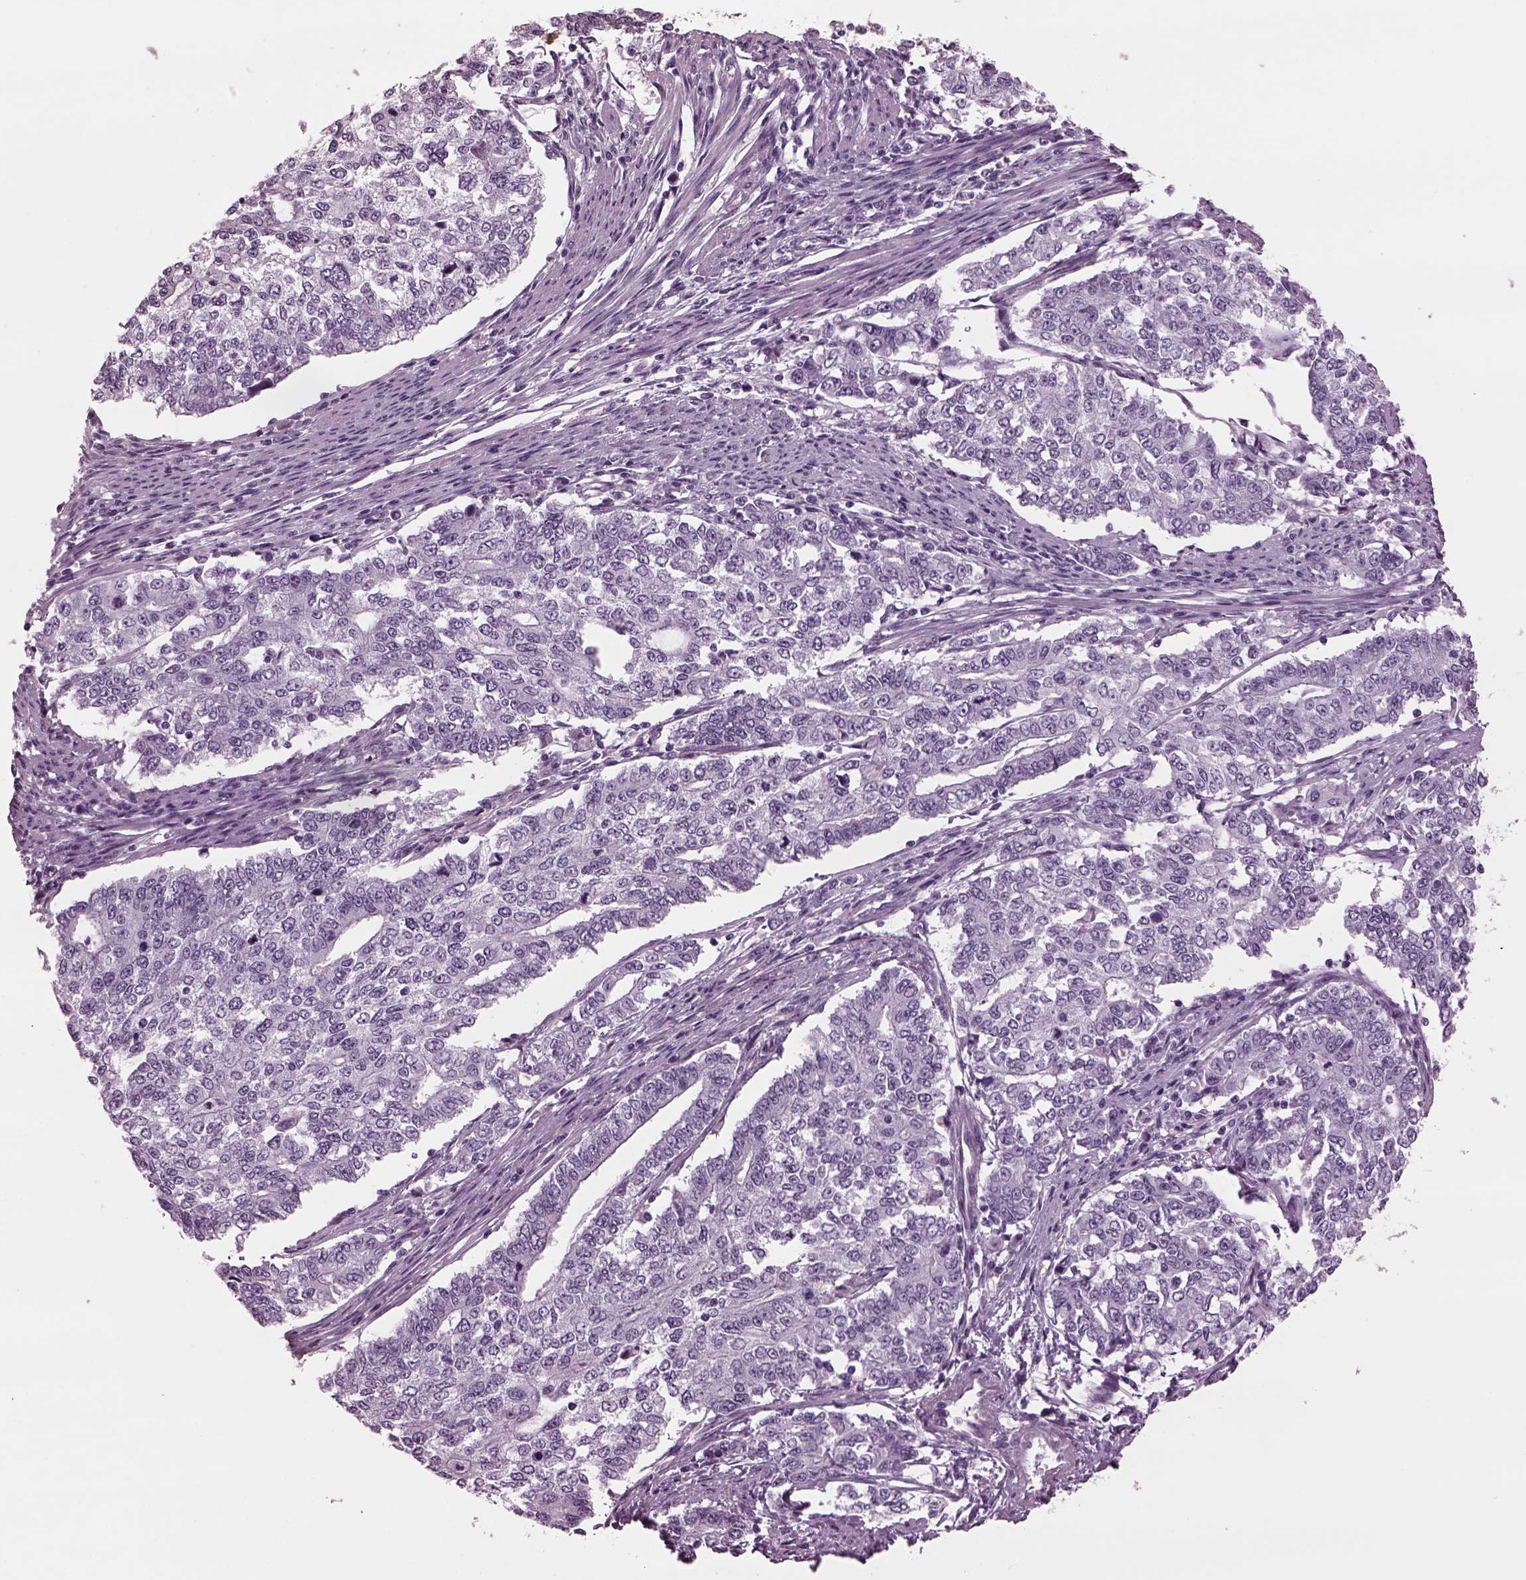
{"staining": {"intensity": "negative", "quantity": "none", "location": "none"}, "tissue": "endometrial cancer", "cell_type": "Tumor cells", "image_type": "cancer", "snomed": [{"axis": "morphology", "description": "Adenocarcinoma, NOS"}, {"axis": "topography", "description": "Uterus"}], "caption": "Micrograph shows no significant protein positivity in tumor cells of endometrial adenocarcinoma.", "gene": "TPPP2", "patient": {"sex": "female", "age": 59}}